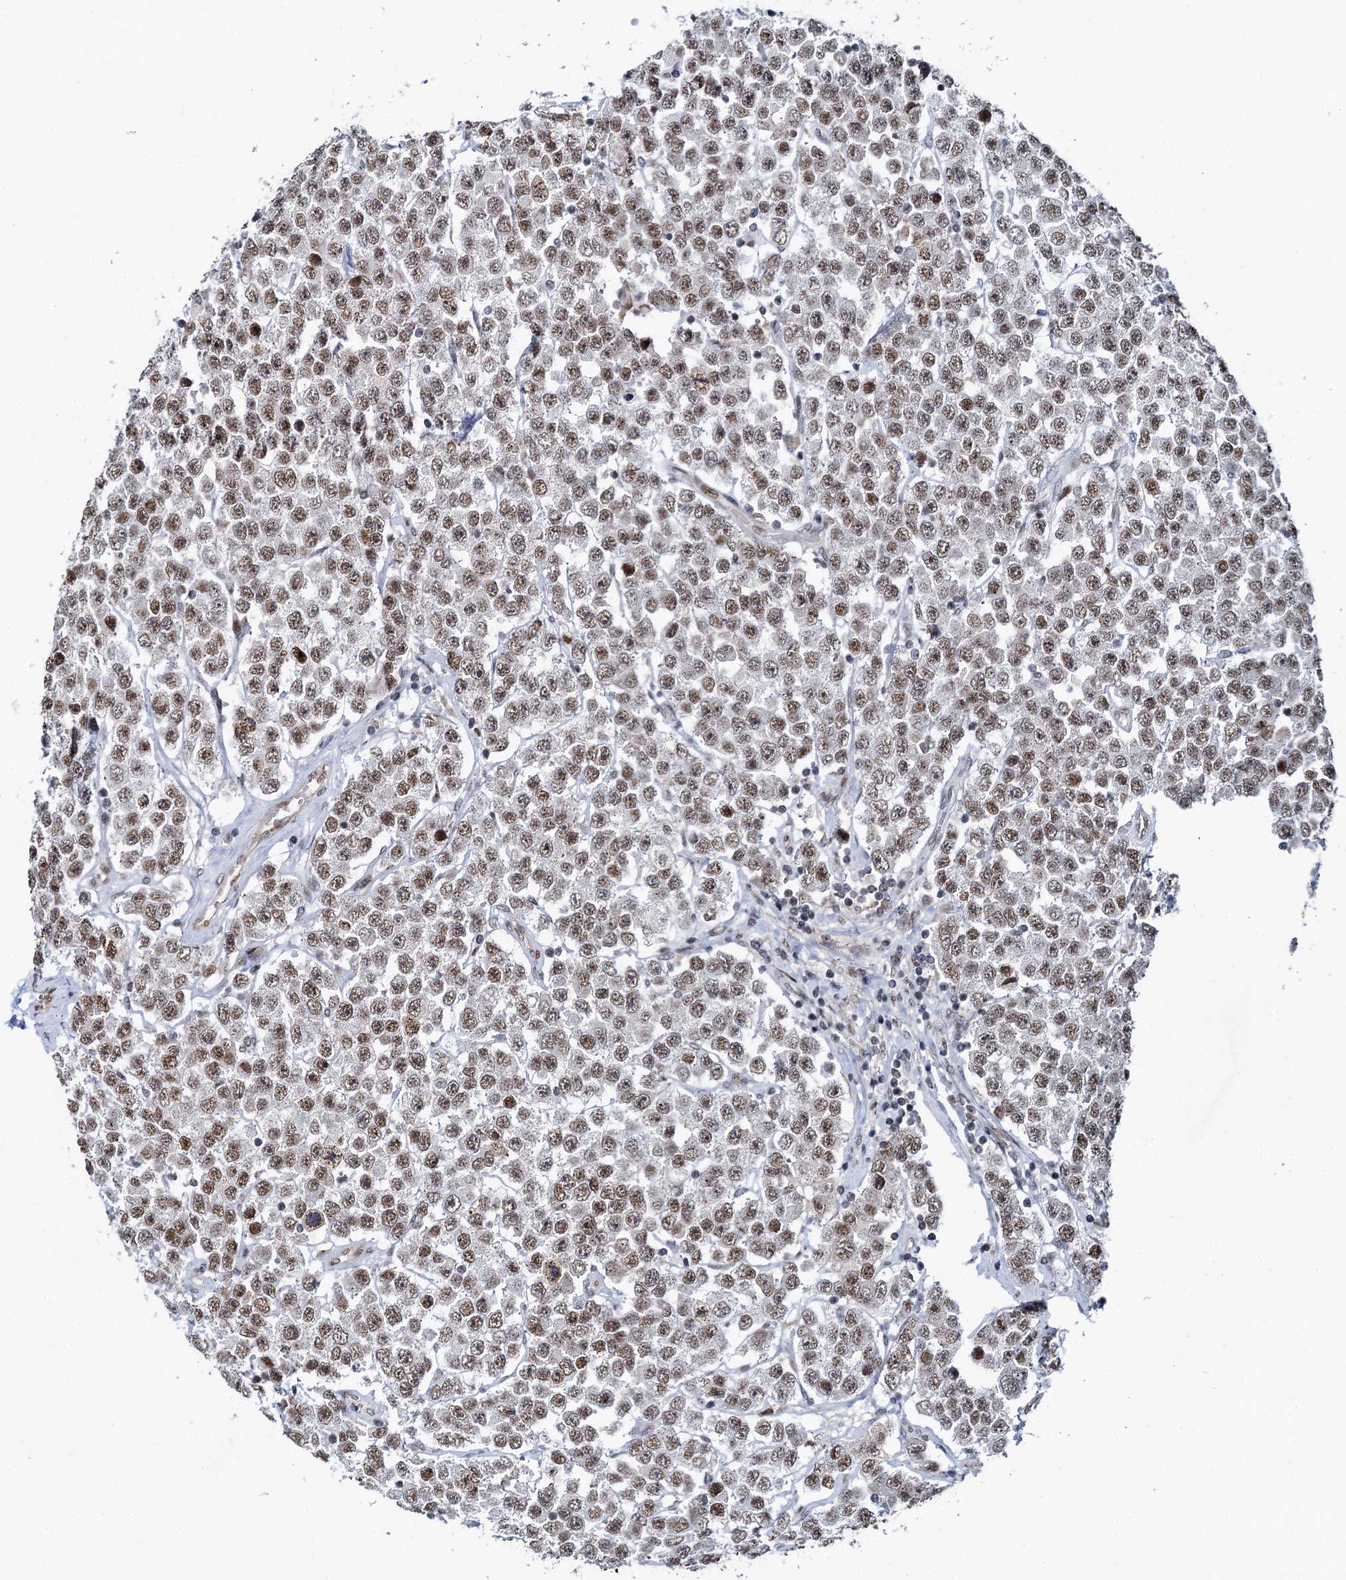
{"staining": {"intensity": "moderate", "quantity": ">75%", "location": "nuclear"}, "tissue": "testis cancer", "cell_type": "Tumor cells", "image_type": "cancer", "snomed": [{"axis": "morphology", "description": "Seminoma, NOS"}, {"axis": "topography", "description": "Testis"}], "caption": "A brown stain shows moderate nuclear positivity of a protein in human testis cancer tumor cells.", "gene": "RUFY2", "patient": {"sex": "male", "age": 28}}